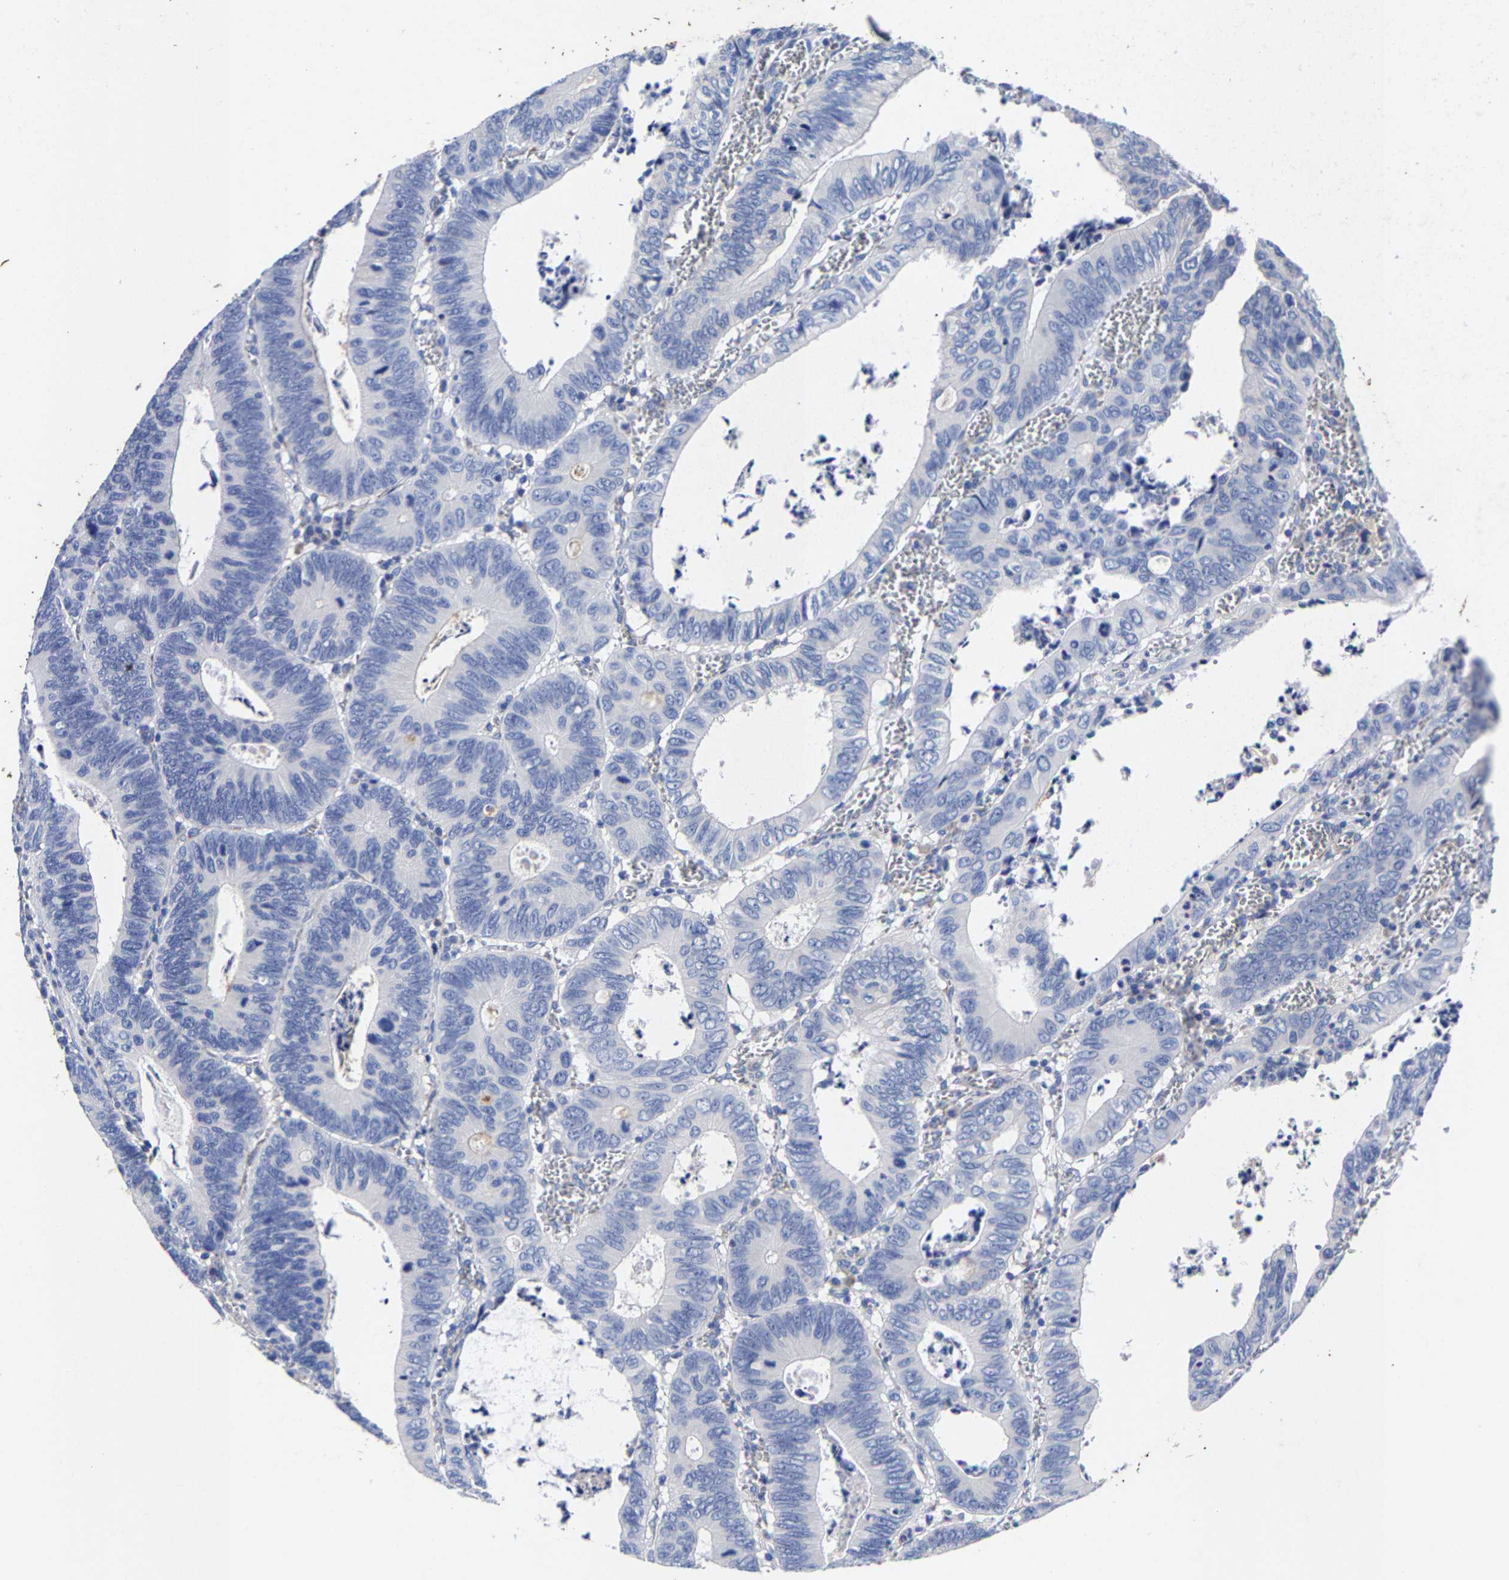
{"staining": {"intensity": "negative", "quantity": "none", "location": "none"}, "tissue": "colorectal cancer", "cell_type": "Tumor cells", "image_type": "cancer", "snomed": [{"axis": "morphology", "description": "Inflammation, NOS"}, {"axis": "morphology", "description": "Adenocarcinoma, NOS"}, {"axis": "topography", "description": "Colon"}], "caption": "Colorectal cancer (adenocarcinoma) was stained to show a protein in brown. There is no significant positivity in tumor cells.", "gene": "AASS", "patient": {"sex": "male", "age": 72}}